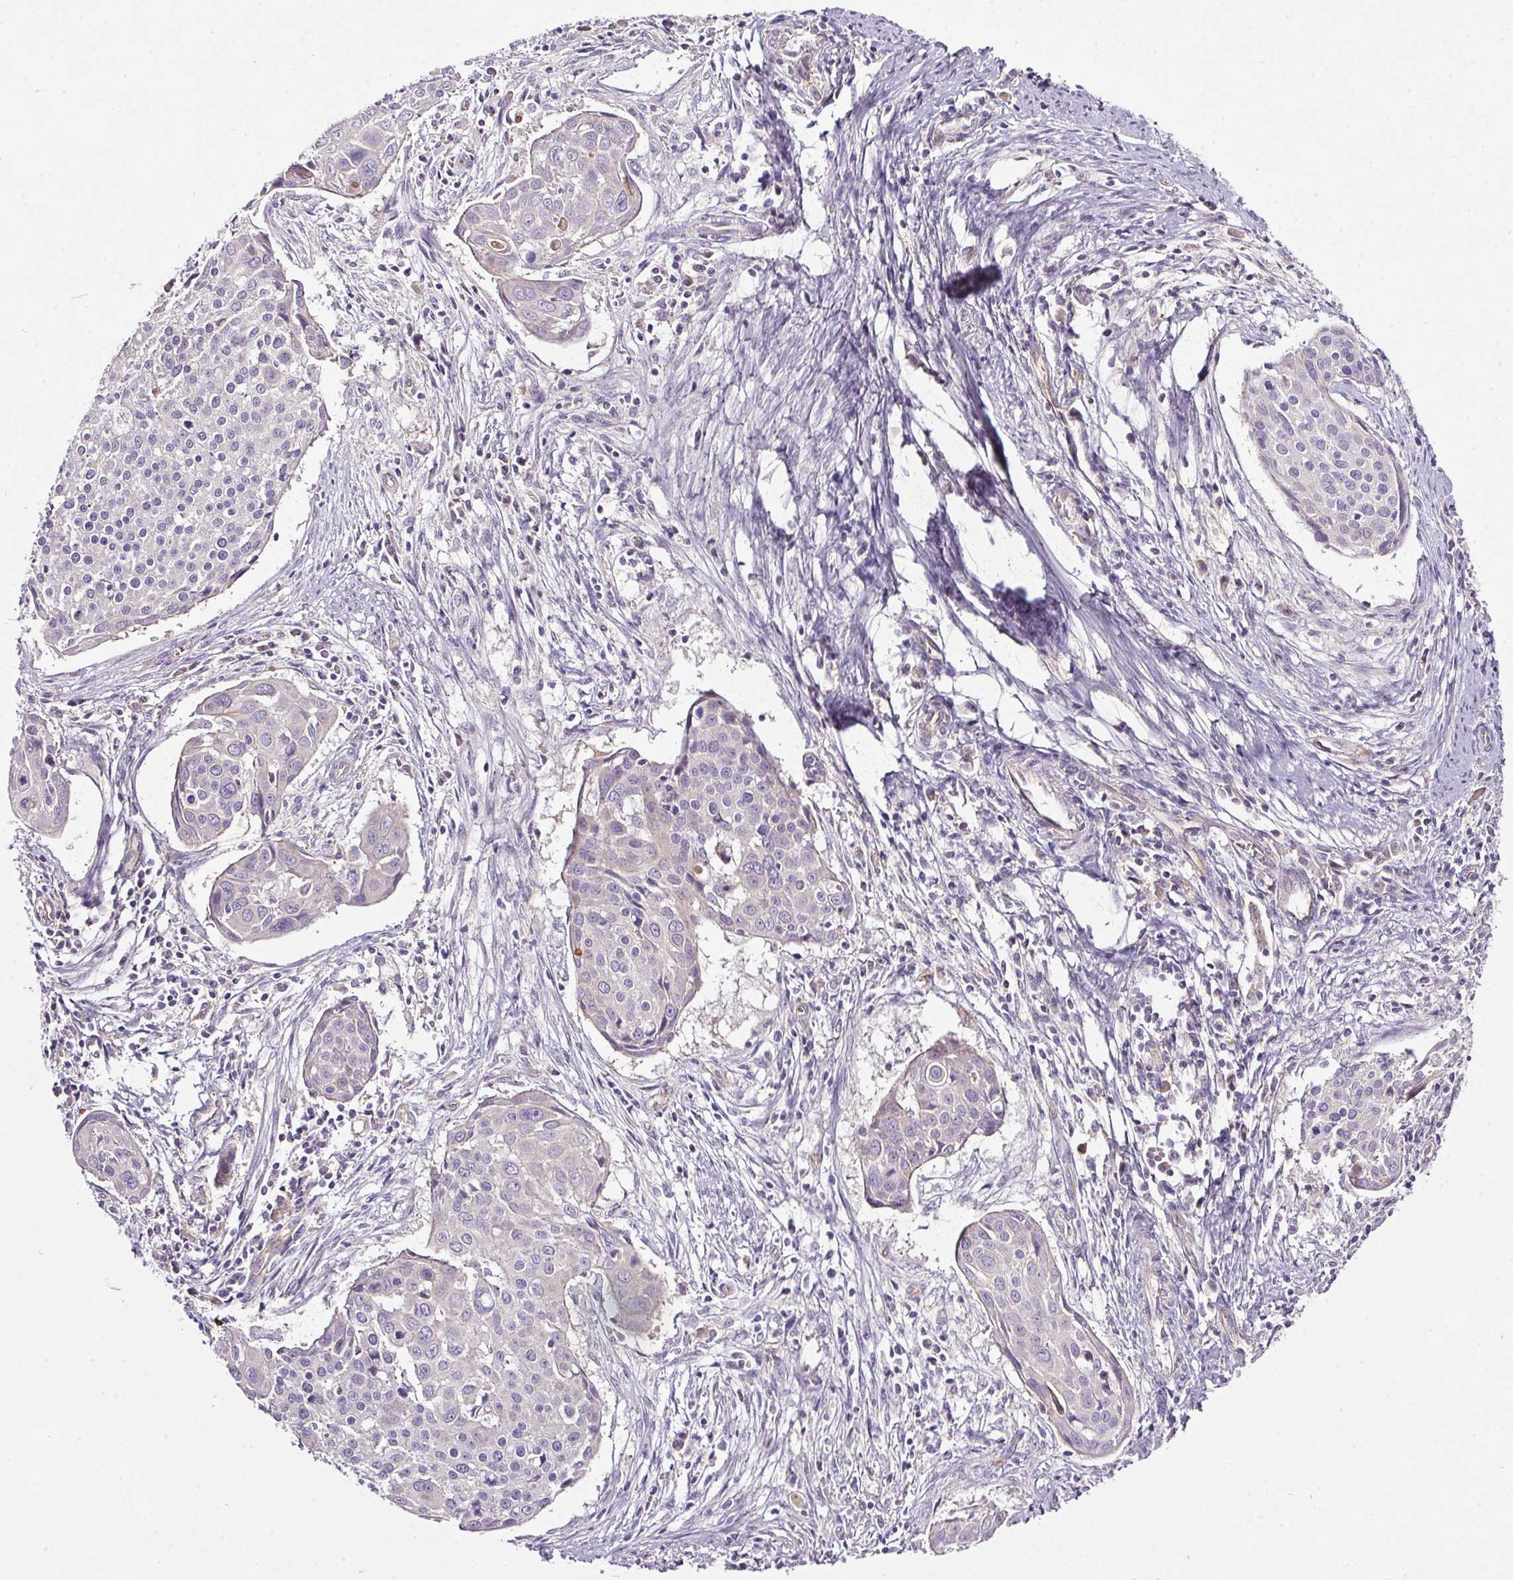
{"staining": {"intensity": "negative", "quantity": "none", "location": "none"}, "tissue": "cervical cancer", "cell_type": "Tumor cells", "image_type": "cancer", "snomed": [{"axis": "morphology", "description": "Squamous cell carcinoma, NOS"}, {"axis": "topography", "description": "Cervix"}], "caption": "High magnification brightfield microscopy of squamous cell carcinoma (cervical) stained with DAB (3,3'-diaminobenzidine) (brown) and counterstained with hematoxylin (blue): tumor cells show no significant expression. The staining is performed using DAB brown chromogen with nuclei counter-stained in using hematoxylin.", "gene": "APOC4", "patient": {"sex": "female", "age": 39}}